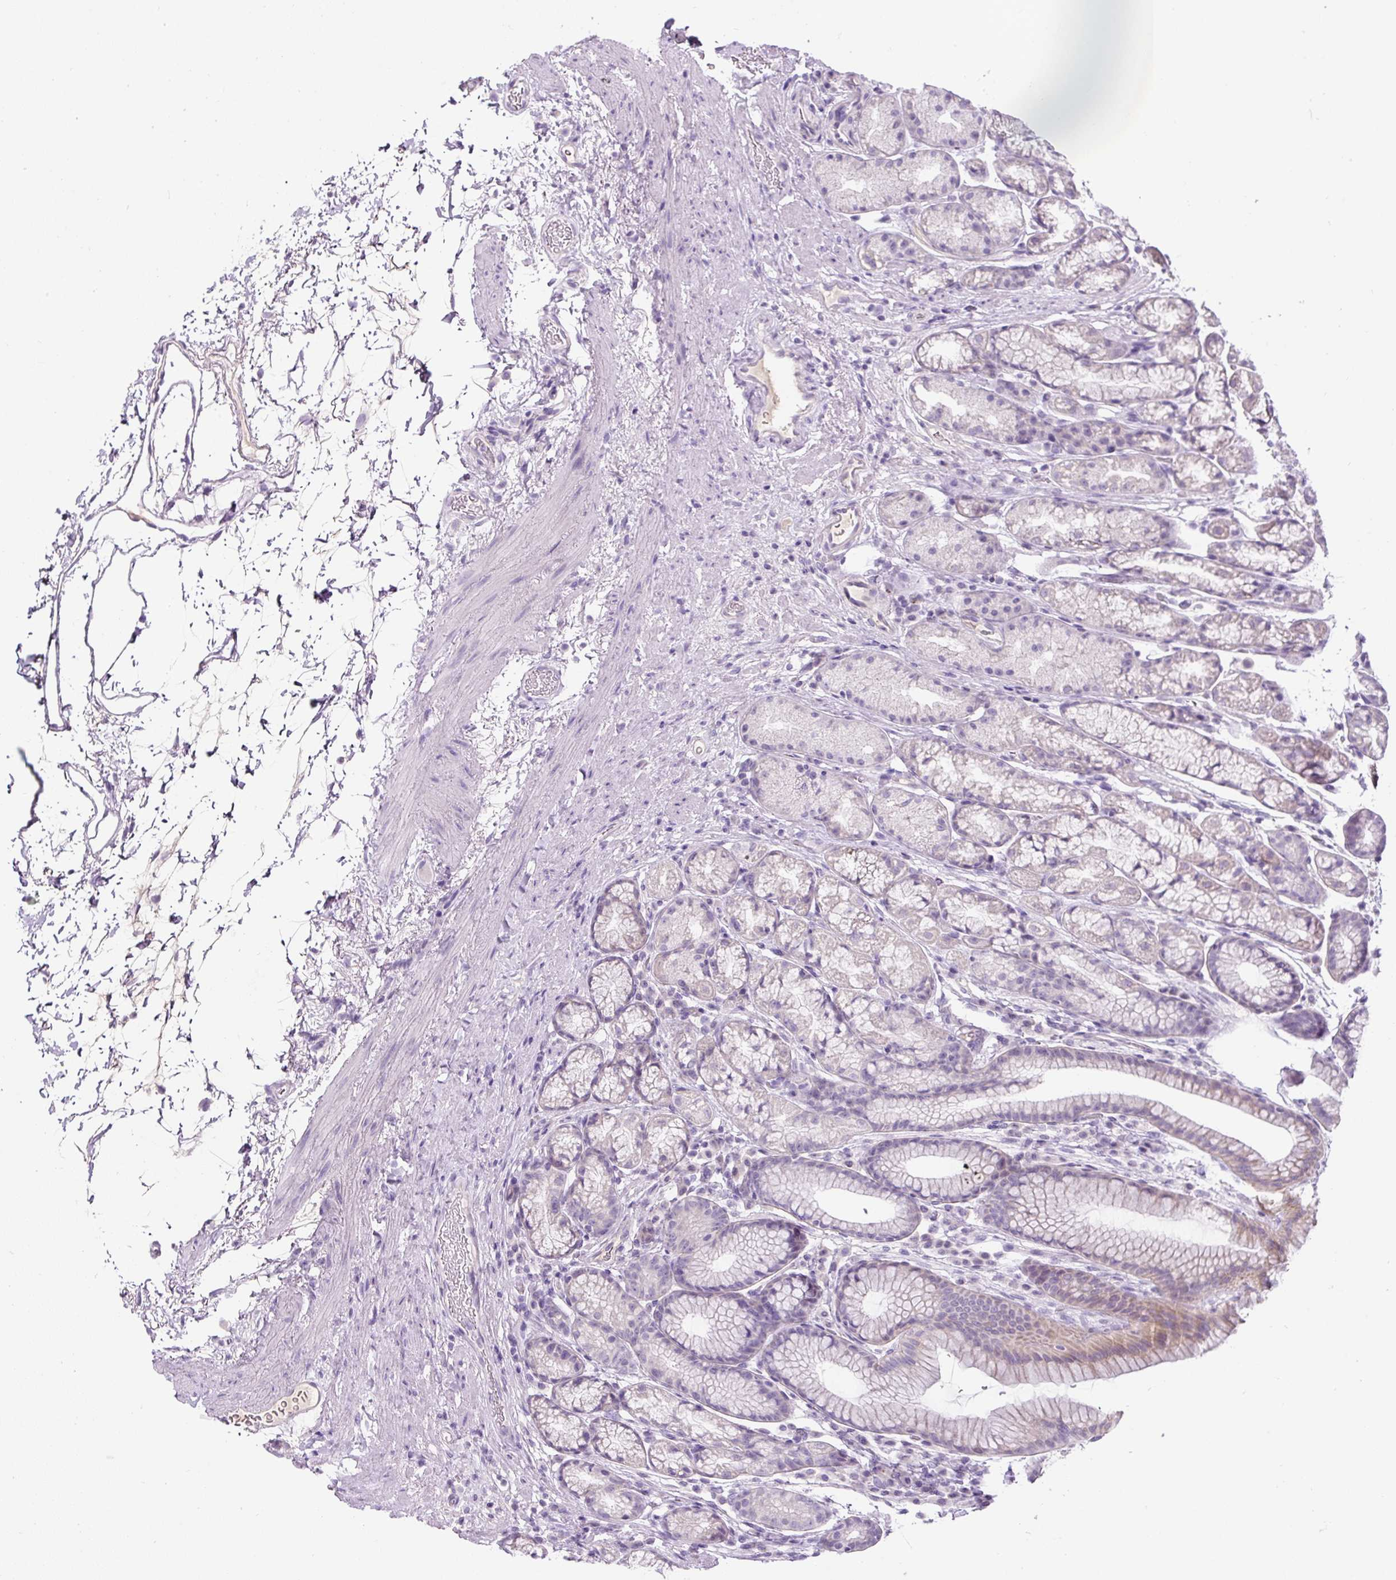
{"staining": {"intensity": "moderate", "quantity": "<25%", "location": "cytoplasmic/membranous"}, "tissue": "stomach", "cell_type": "Glandular cells", "image_type": "normal", "snomed": [{"axis": "morphology", "description": "Normal tissue, NOS"}, {"axis": "topography", "description": "Stomach, lower"}], "caption": "DAB immunohistochemical staining of normal stomach reveals moderate cytoplasmic/membranous protein positivity in approximately <25% of glandular cells.", "gene": "COL9A2", "patient": {"sex": "male", "age": 67}}